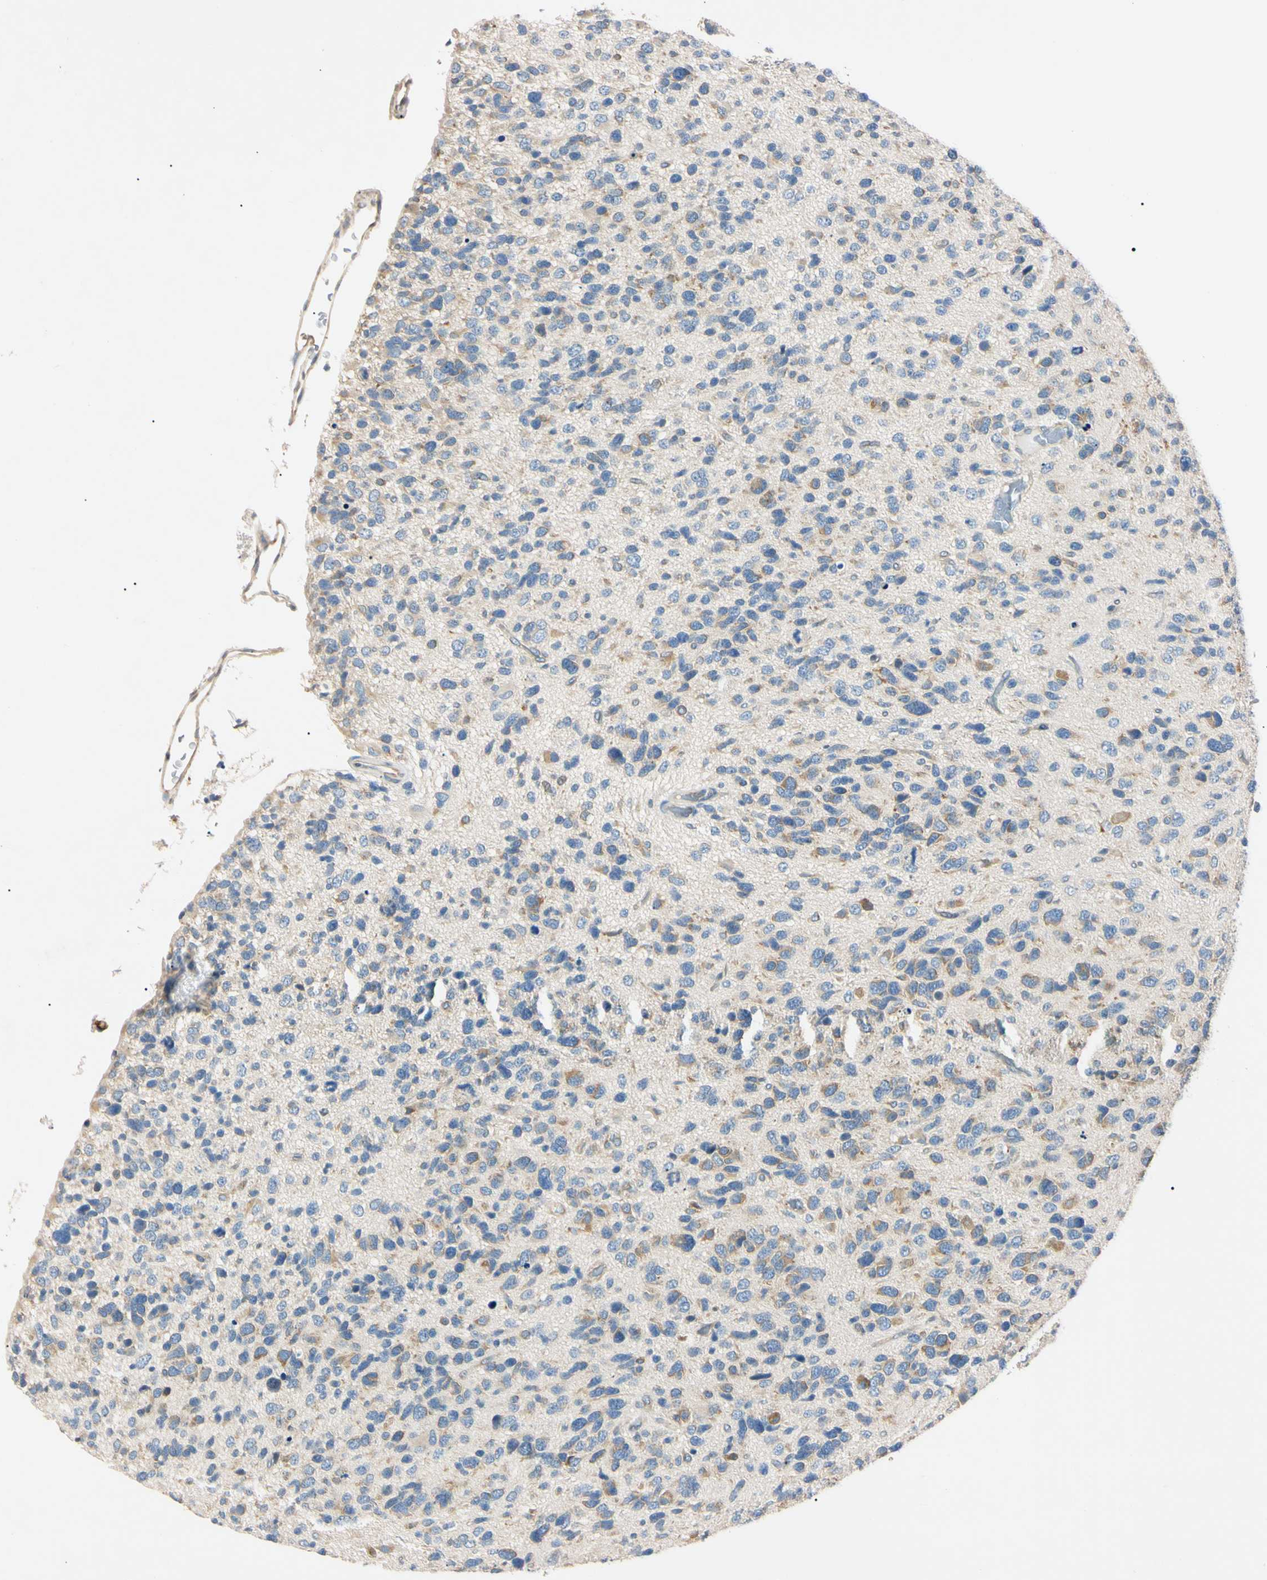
{"staining": {"intensity": "moderate", "quantity": "25%-75%", "location": "cytoplasmic/membranous"}, "tissue": "glioma", "cell_type": "Tumor cells", "image_type": "cancer", "snomed": [{"axis": "morphology", "description": "Glioma, malignant, High grade"}, {"axis": "topography", "description": "Brain"}], "caption": "The immunohistochemical stain shows moderate cytoplasmic/membranous expression in tumor cells of glioma tissue.", "gene": "DNAJB12", "patient": {"sex": "female", "age": 58}}